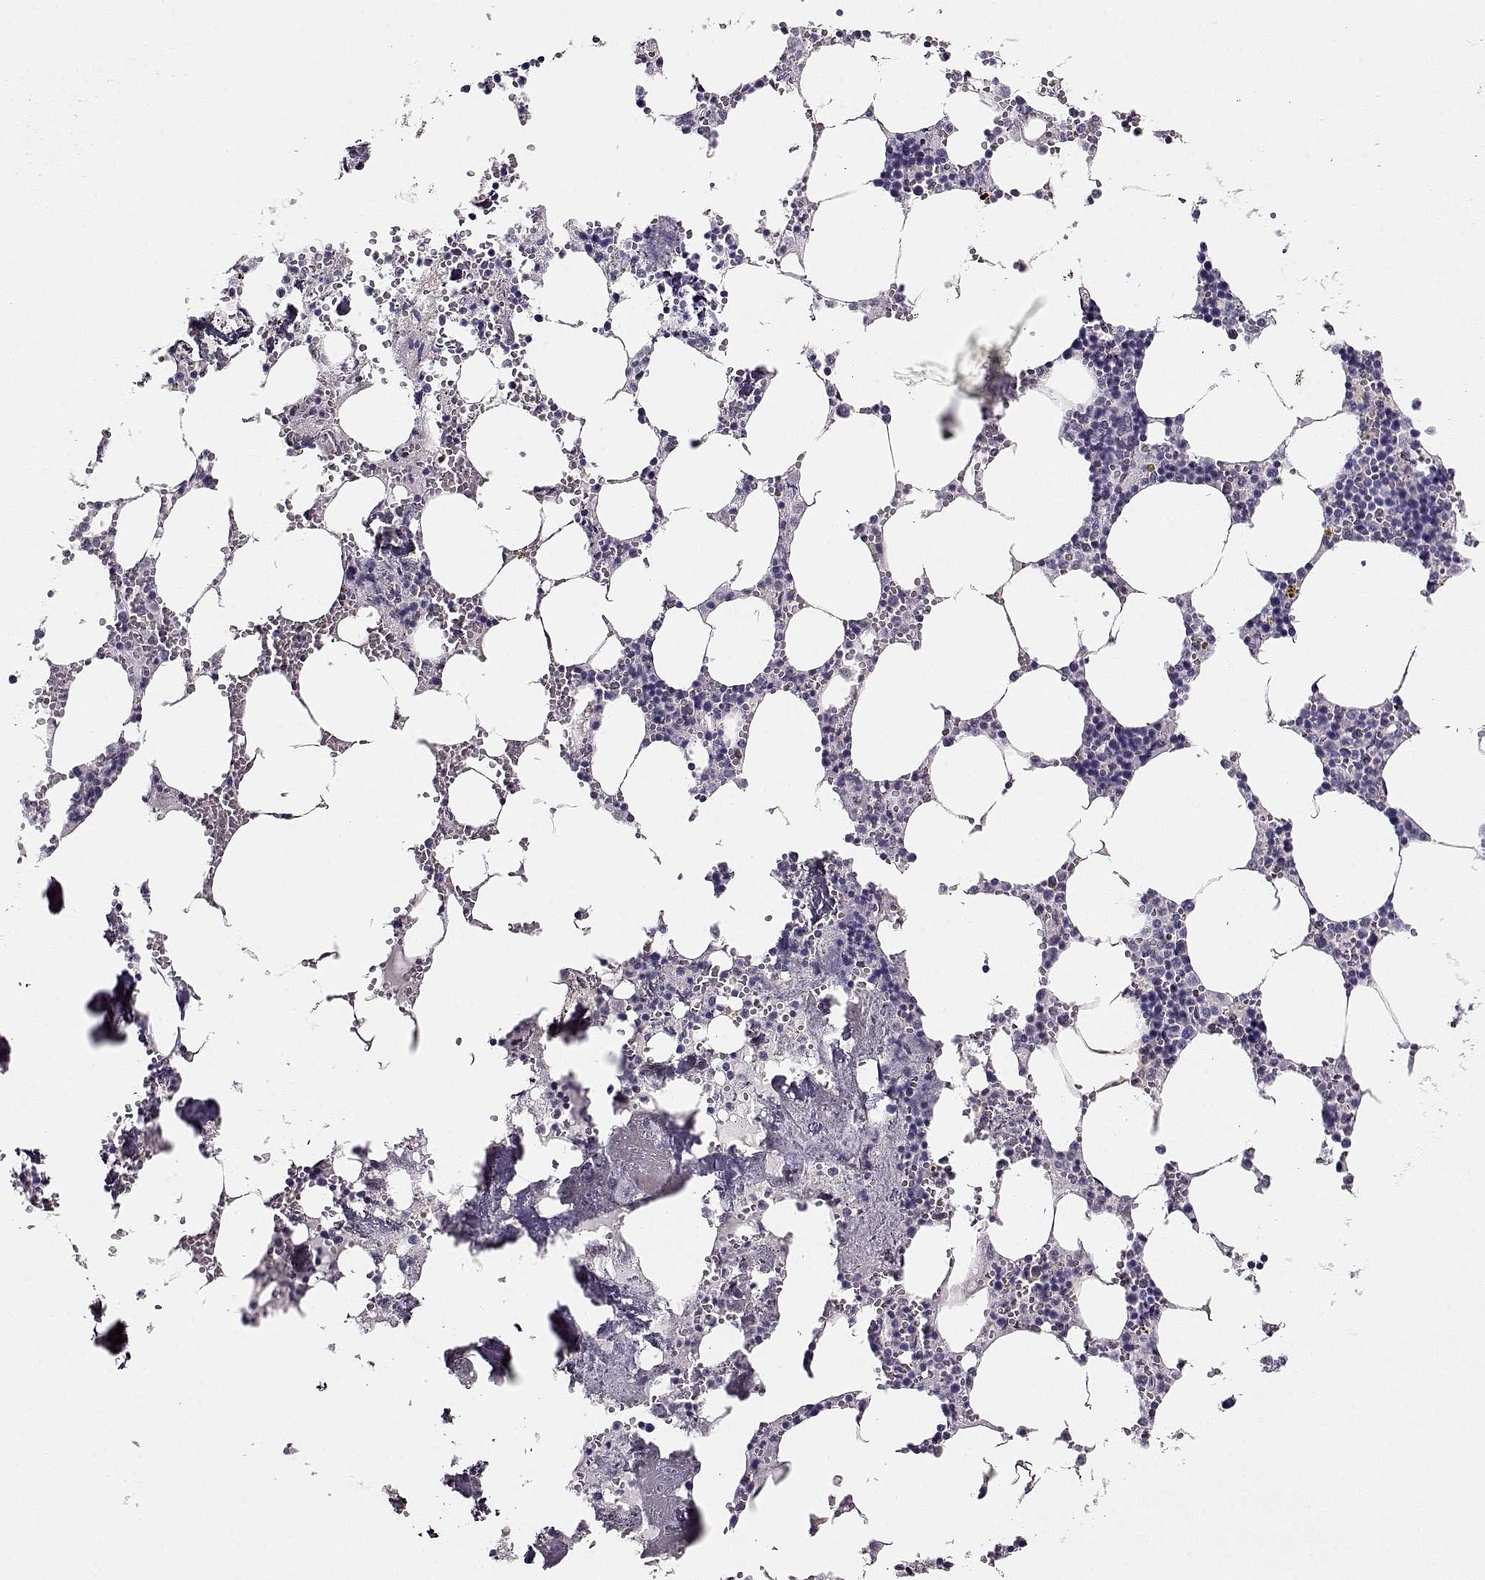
{"staining": {"intensity": "negative", "quantity": "none", "location": "none"}, "tissue": "bone marrow", "cell_type": "Hematopoietic cells", "image_type": "normal", "snomed": [{"axis": "morphology", "description": "Normal tissue, NOS"}, {"axis": "topography", "description": "Bone marrow"}], "caption": "Immunohistochemistry image of unremarkable bone marrow stained for a protein (brown), which exhibits no staining in hematopoietic cells.", "gene": "POLI", "patient": {"sex": "male", "age": 54}}